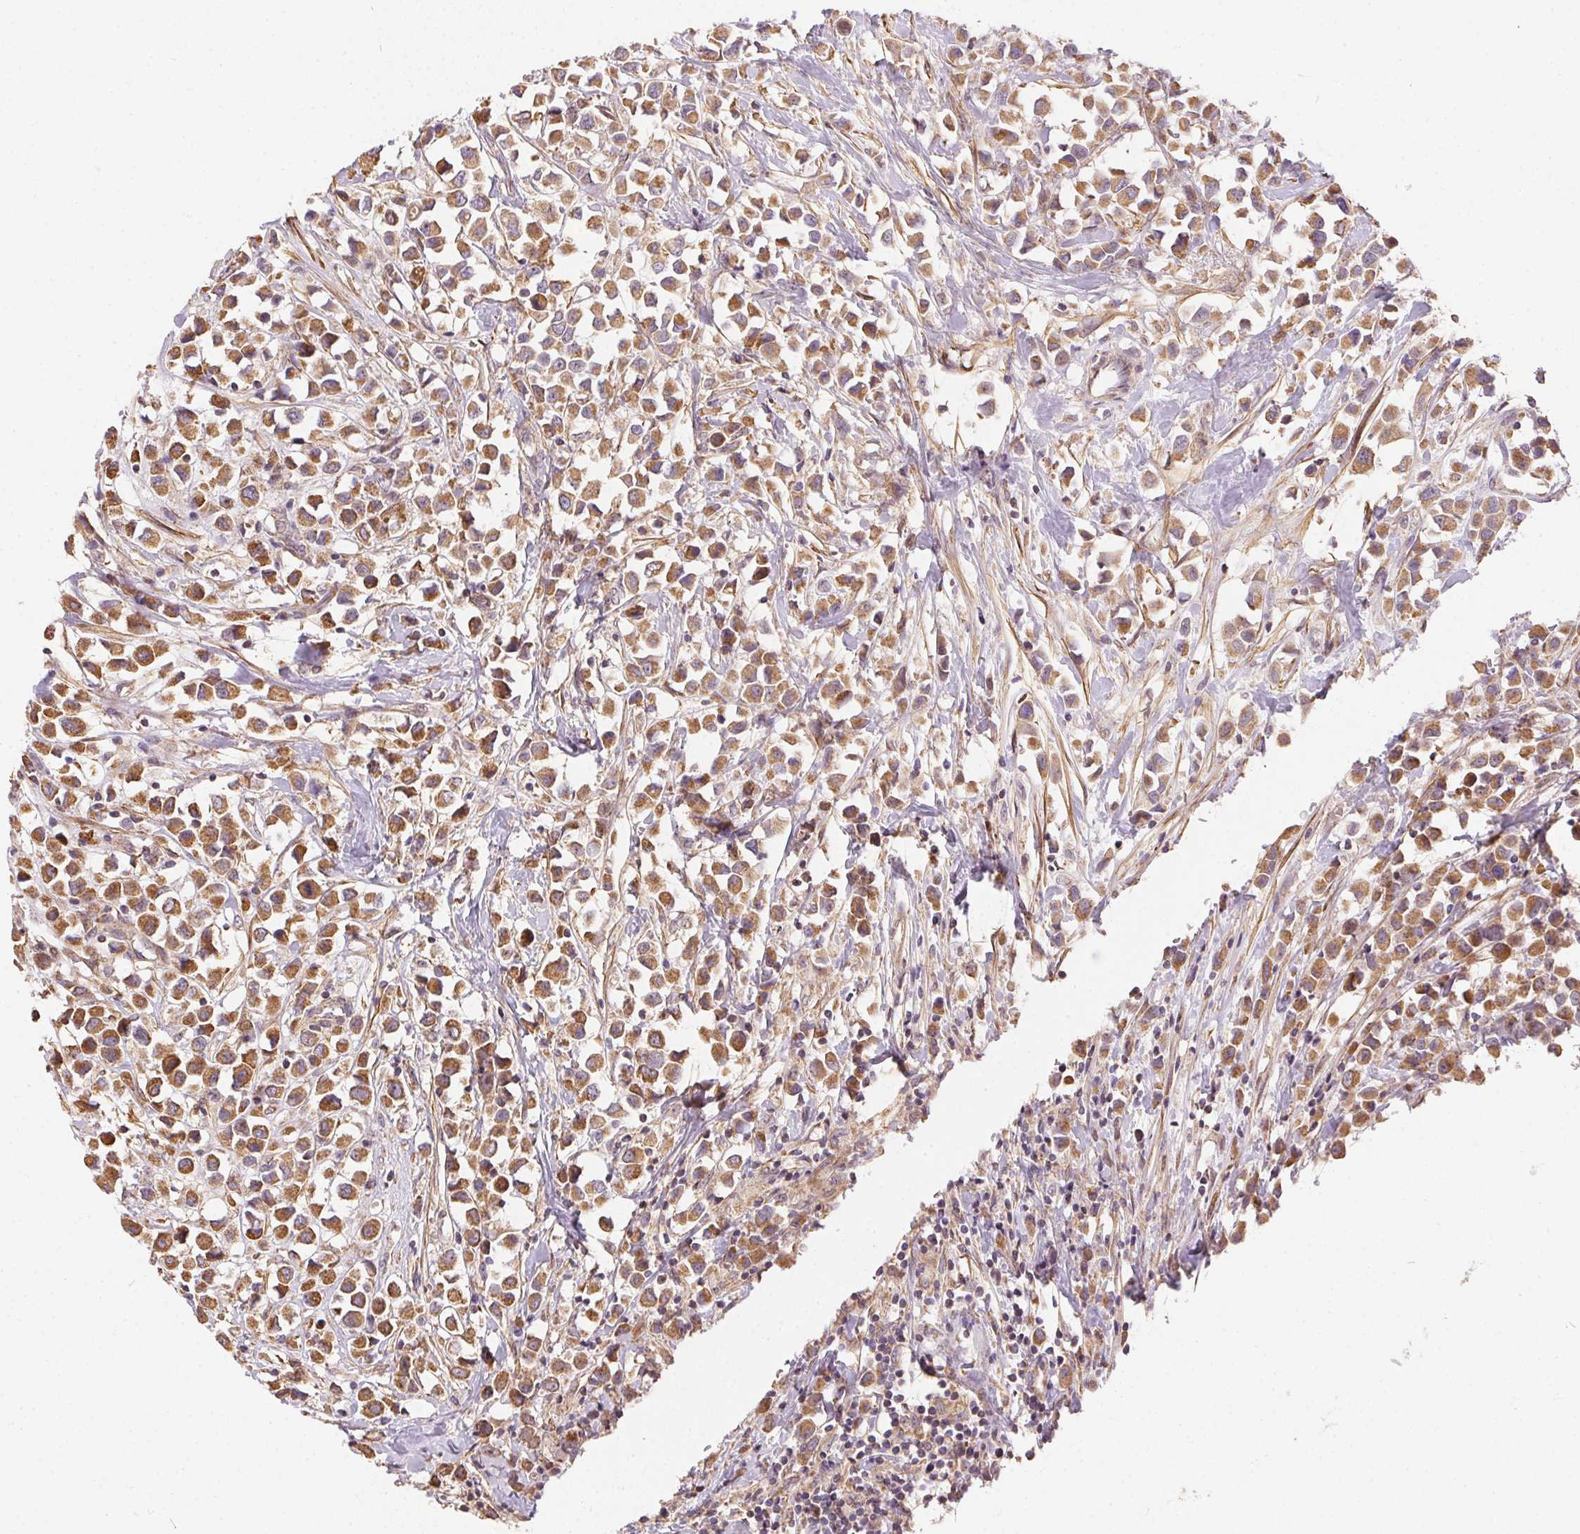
{"staining": {"intensity": "moderate", "quantity": ">75%", "location": "cytoplasmic/membranous"}, "tissue": "breast cancer", "cell_type": "Tumor cells", "image_type": "cancer", "snomed": [{"axis": "morphology", "description": "Duct carcinoma"}, {"axis": "topography", "description": "Breast"}], "caption": "Human infiltrating ductal carcinoma (breast) stained with a protein marker reveals moderate staining in tumor cells.", "gene": "REV3L", "patient": {"sex": "female", "age": 61}}